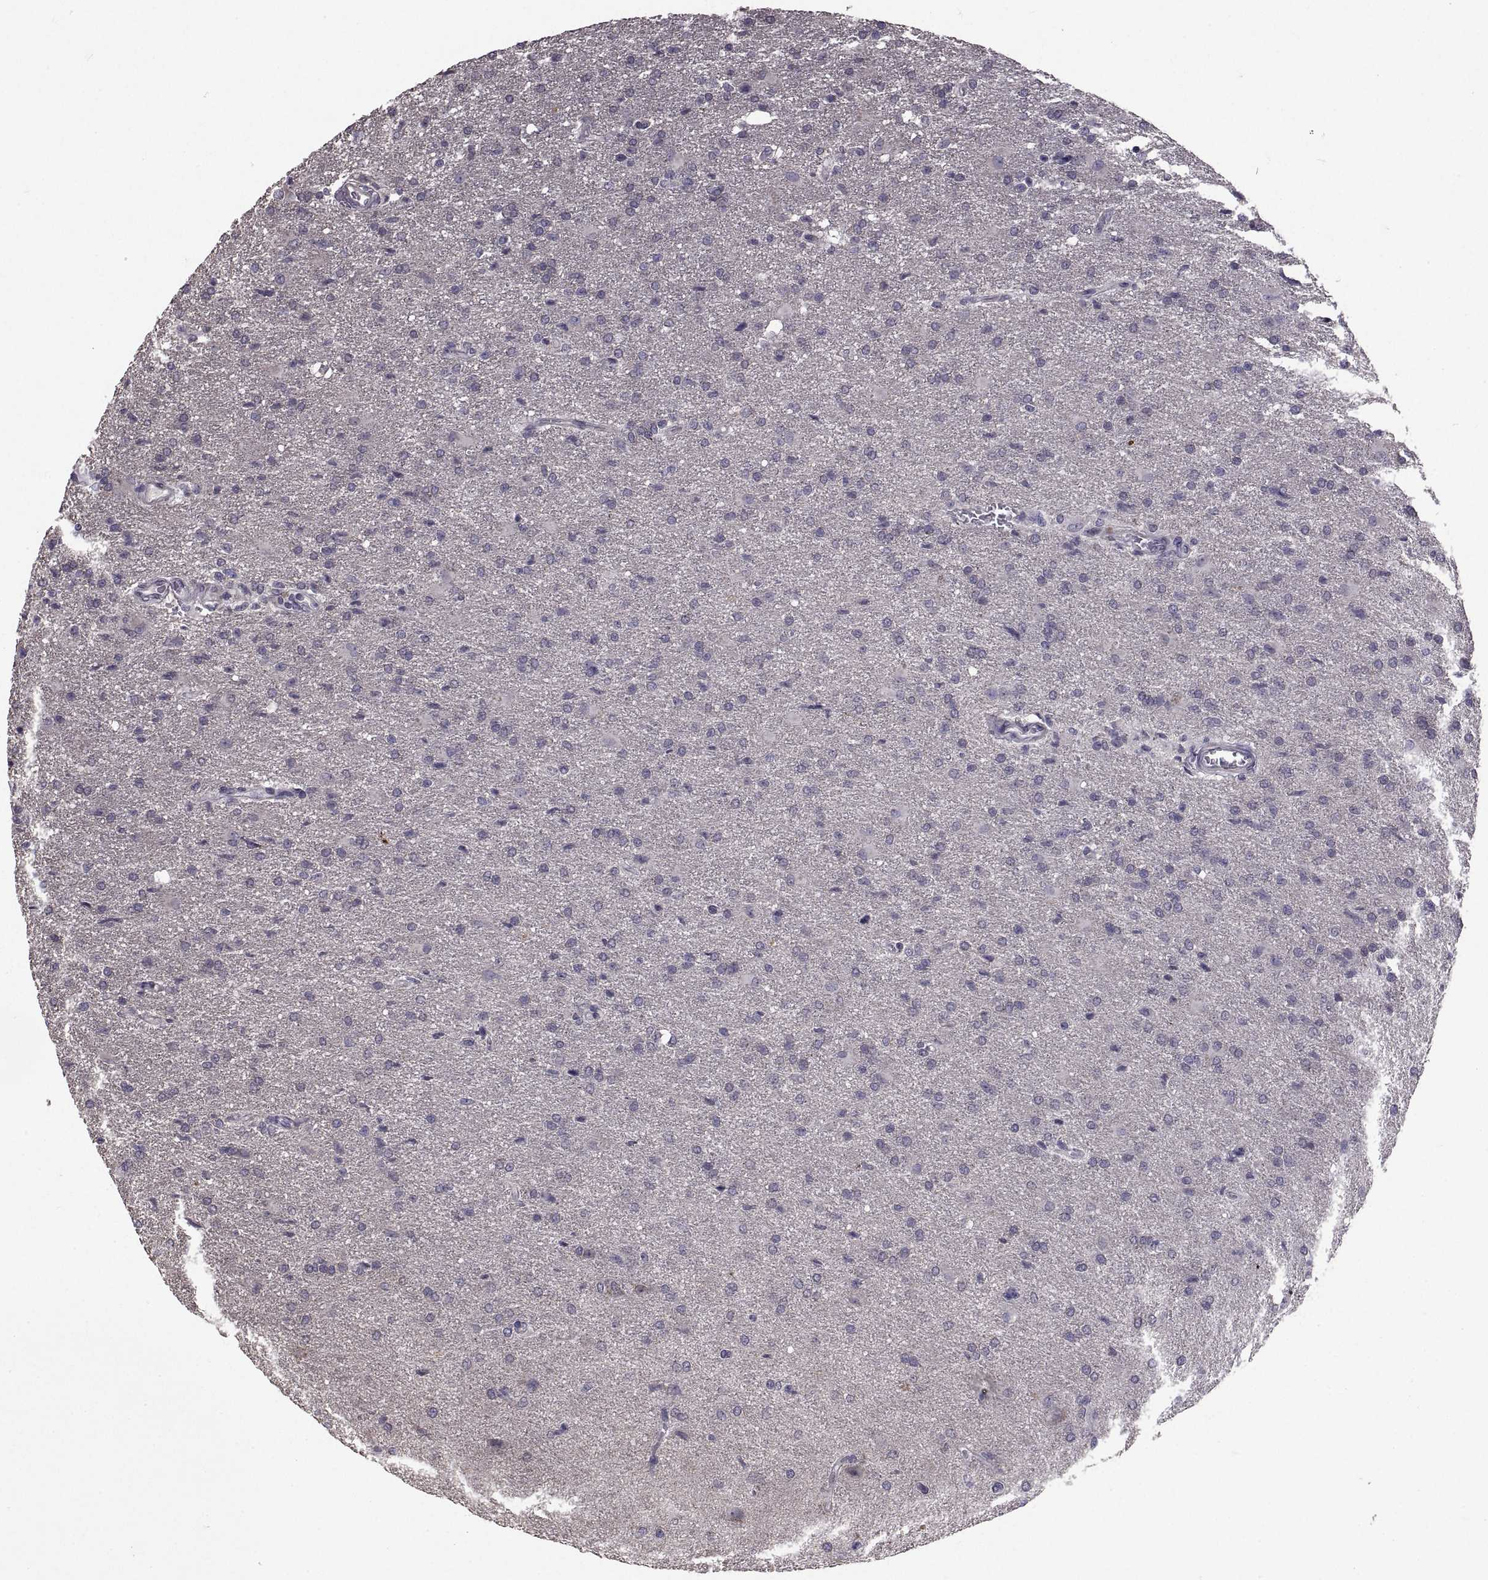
{"staining": {"intensity": "negative", "quantity": "none", "location": "none"}, "tissue": "glioma", "cell_type": "Tumor cells", "image_type": "cancer", "snomed": [{"axis": "morphology", "description": "Glioma, malignant, High grade"}, {"axis": "topography", "description": "Brain"}], "caption": "This is an IHC histopathology image of malignant glioma (high-grade). There is no staining in tumor cells.", "gene": "NPTX2", "patient": {"sex": "male", "age": 68}}